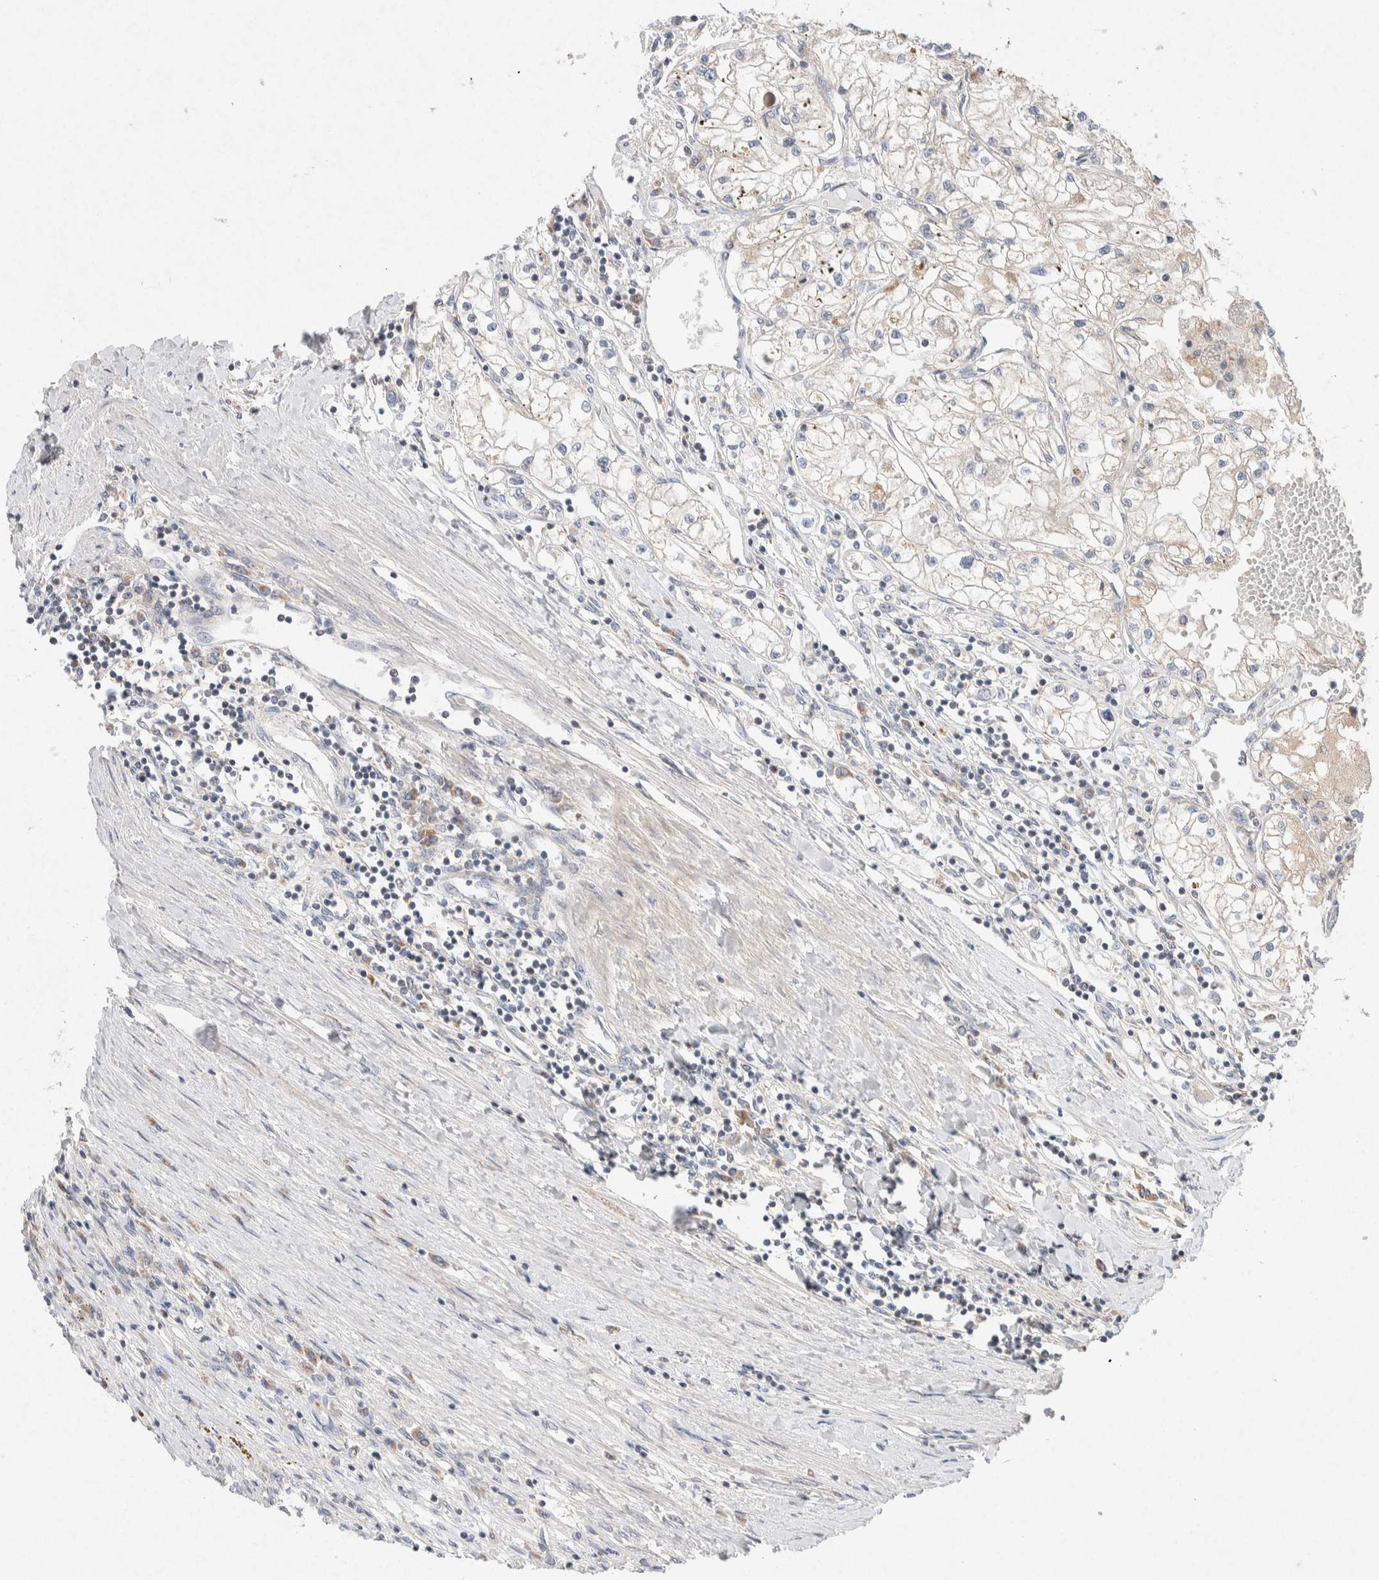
{"staining": {"intensity": "weak", "quantity": "<25%", "location": "cytoplasmic/membranous"}, "tissue": "renal cancer", "cell_type": "Tumor cells", "image_type": "cancer", "snomed": [{"axis": "morphology", "description": "Adenocarcinoma, NOS"}, {"axis": "topography", "description": "Kidney"}], "caption": "IHC histopathology image of human adenocarcinoma (renal) stained for a protein (brown), which displays no staining in tumor cells.", "gene": "CMTM4", "patient": {"sex": "male", "age": 68}}